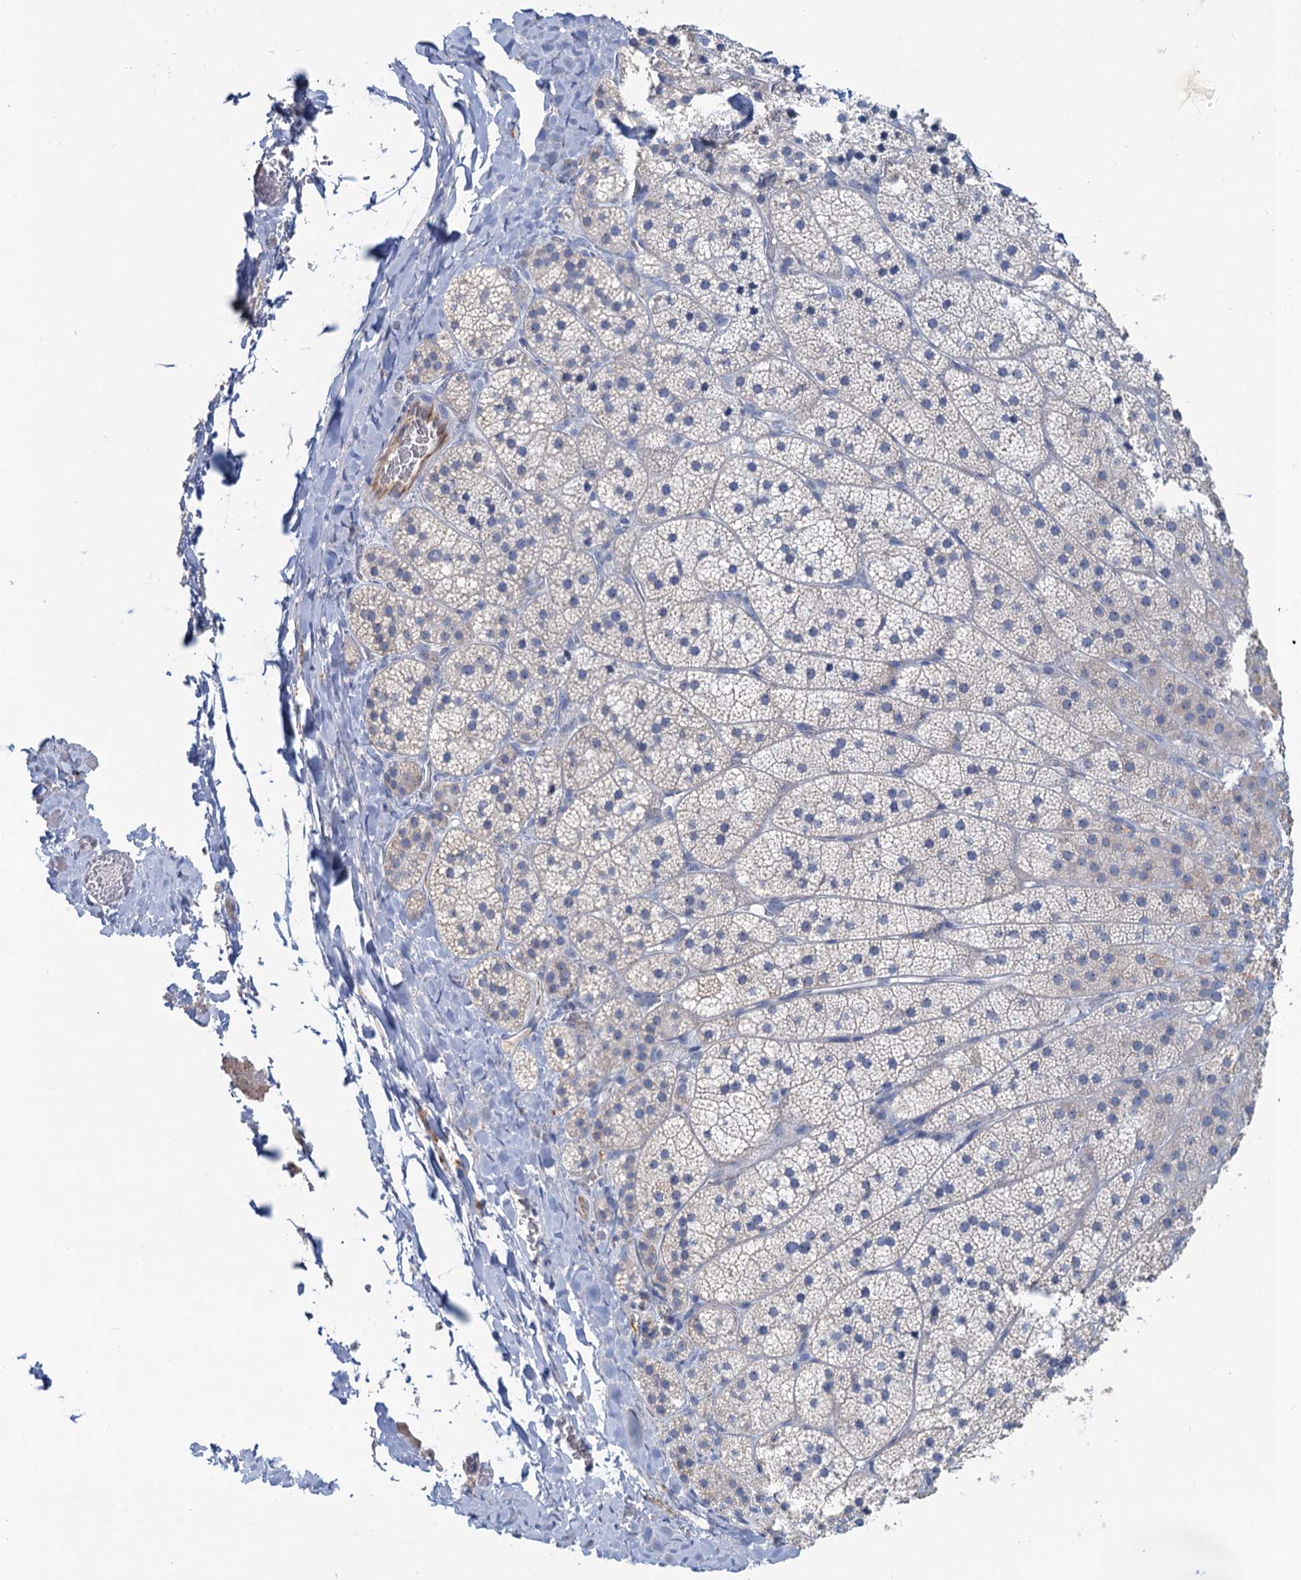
{"staining": {"intensity": "moderate", "quantity": "<25%", "location": "cytoplasmic/membranous"}, "tissue": "adrenal gland", "cell_type": "Glandular cells", "image_type": "normal", "snomed": [{"axis": "morphology", "description": "Normal tissue, NOS"}, {"axis": "topography", "description": "Adrenal gland"}], "caption": "IHC of unremarkable adrenal gland exhibits low levels of moderate cytoplasmic/membranous positivity in about <25% of glandular cells. (brown staining indicates protein expression, while blue staining denotes nuclei).", "gene": "PLLP", "patient": {"sex": "female", "age": 44}}